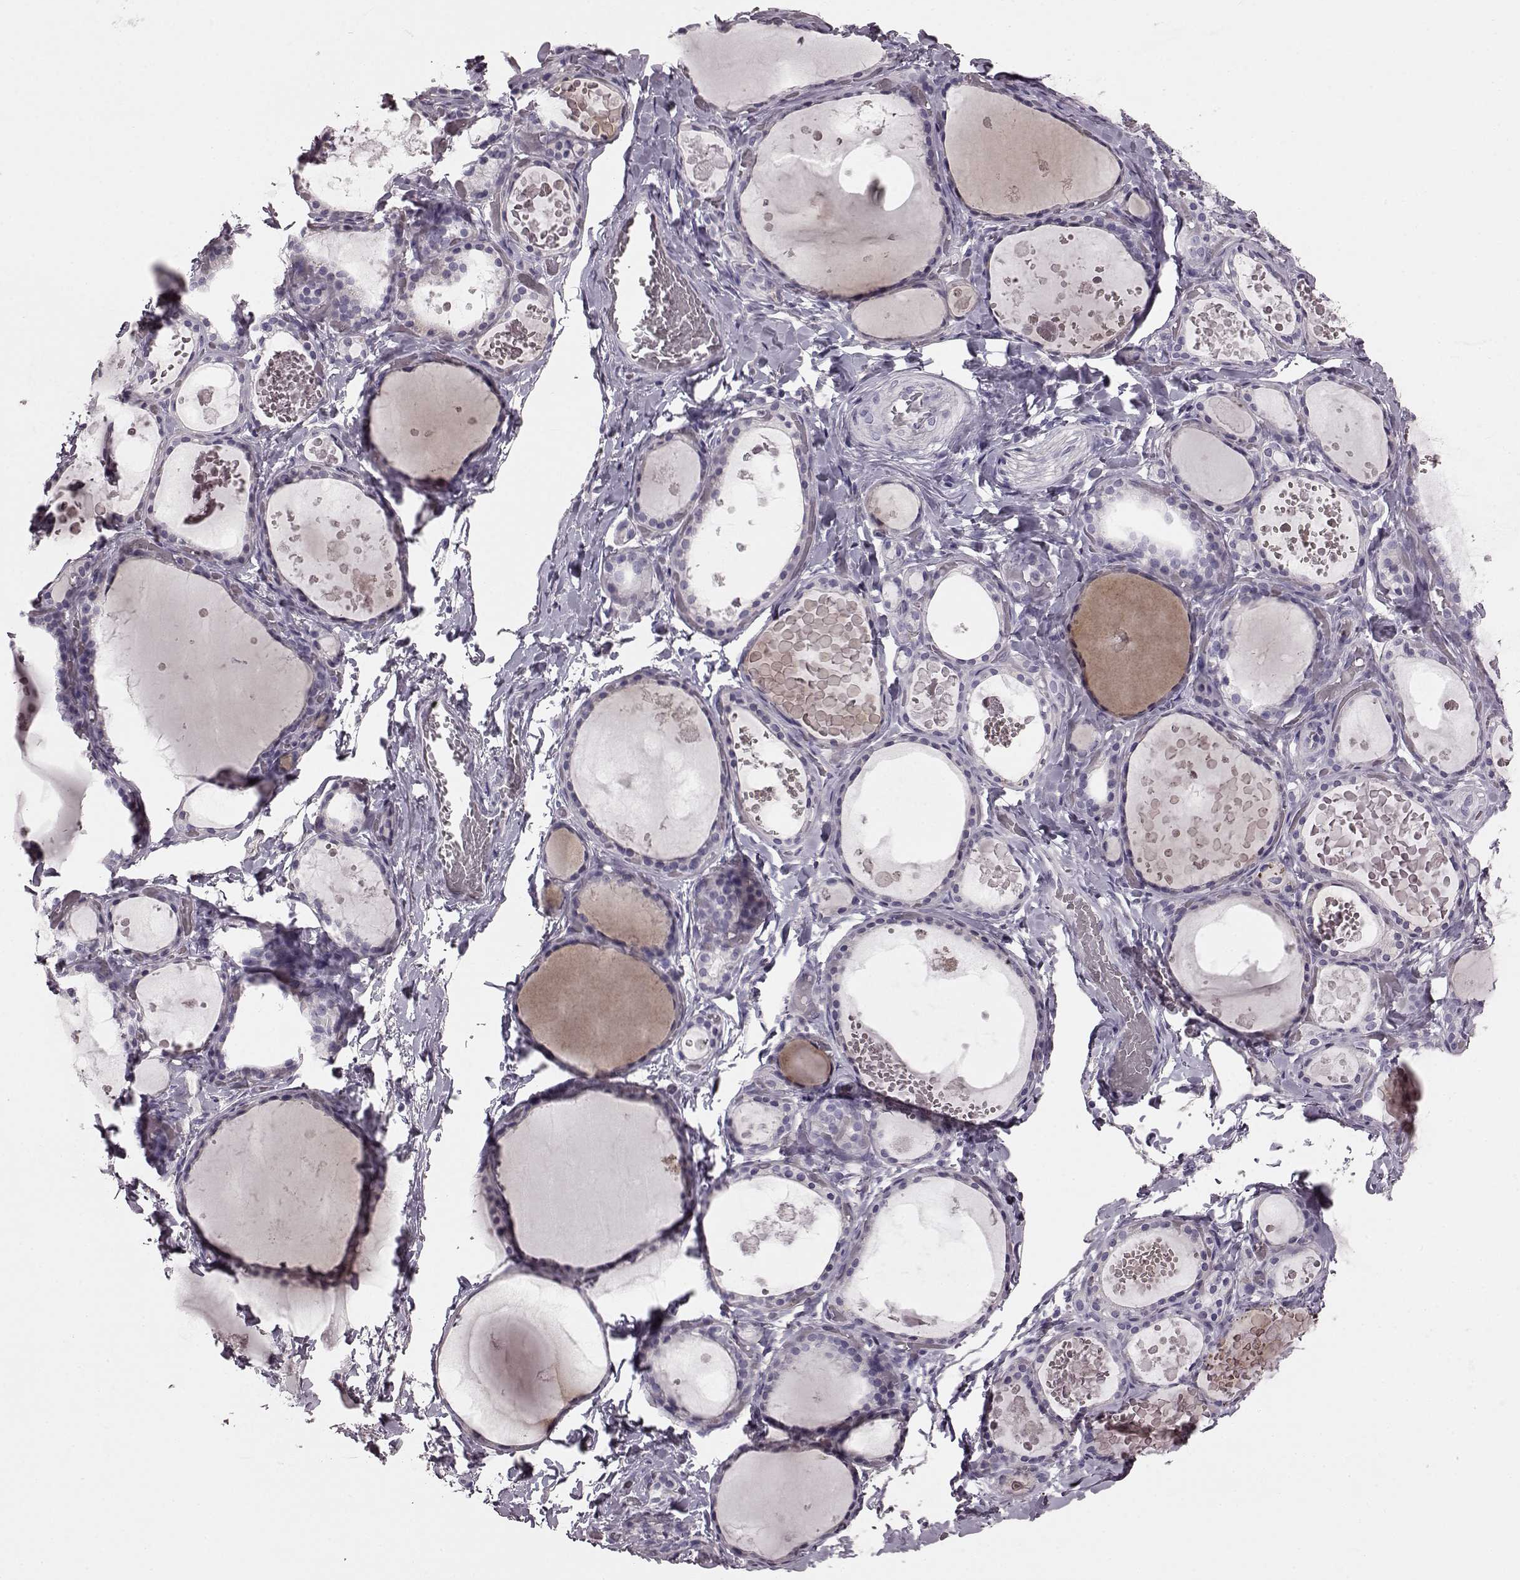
{"staining": {"intensity": "negative", "quantity": "none", "location": "none"}, "tissue": "thyroid gland", "cell_type": "Glandular cells", "image_type": "normal", "snomed": [{"axis": "morphology", "description": "Normal tissue, NOS"}, {"axis": "topography", "description": "Thyroid gland"}], "caption": "The histopathology image shows no significant expression in glandular cells of thyroid gland.", "gene": "SNTG1", "patient": {"sex": "female", "age": 56}}